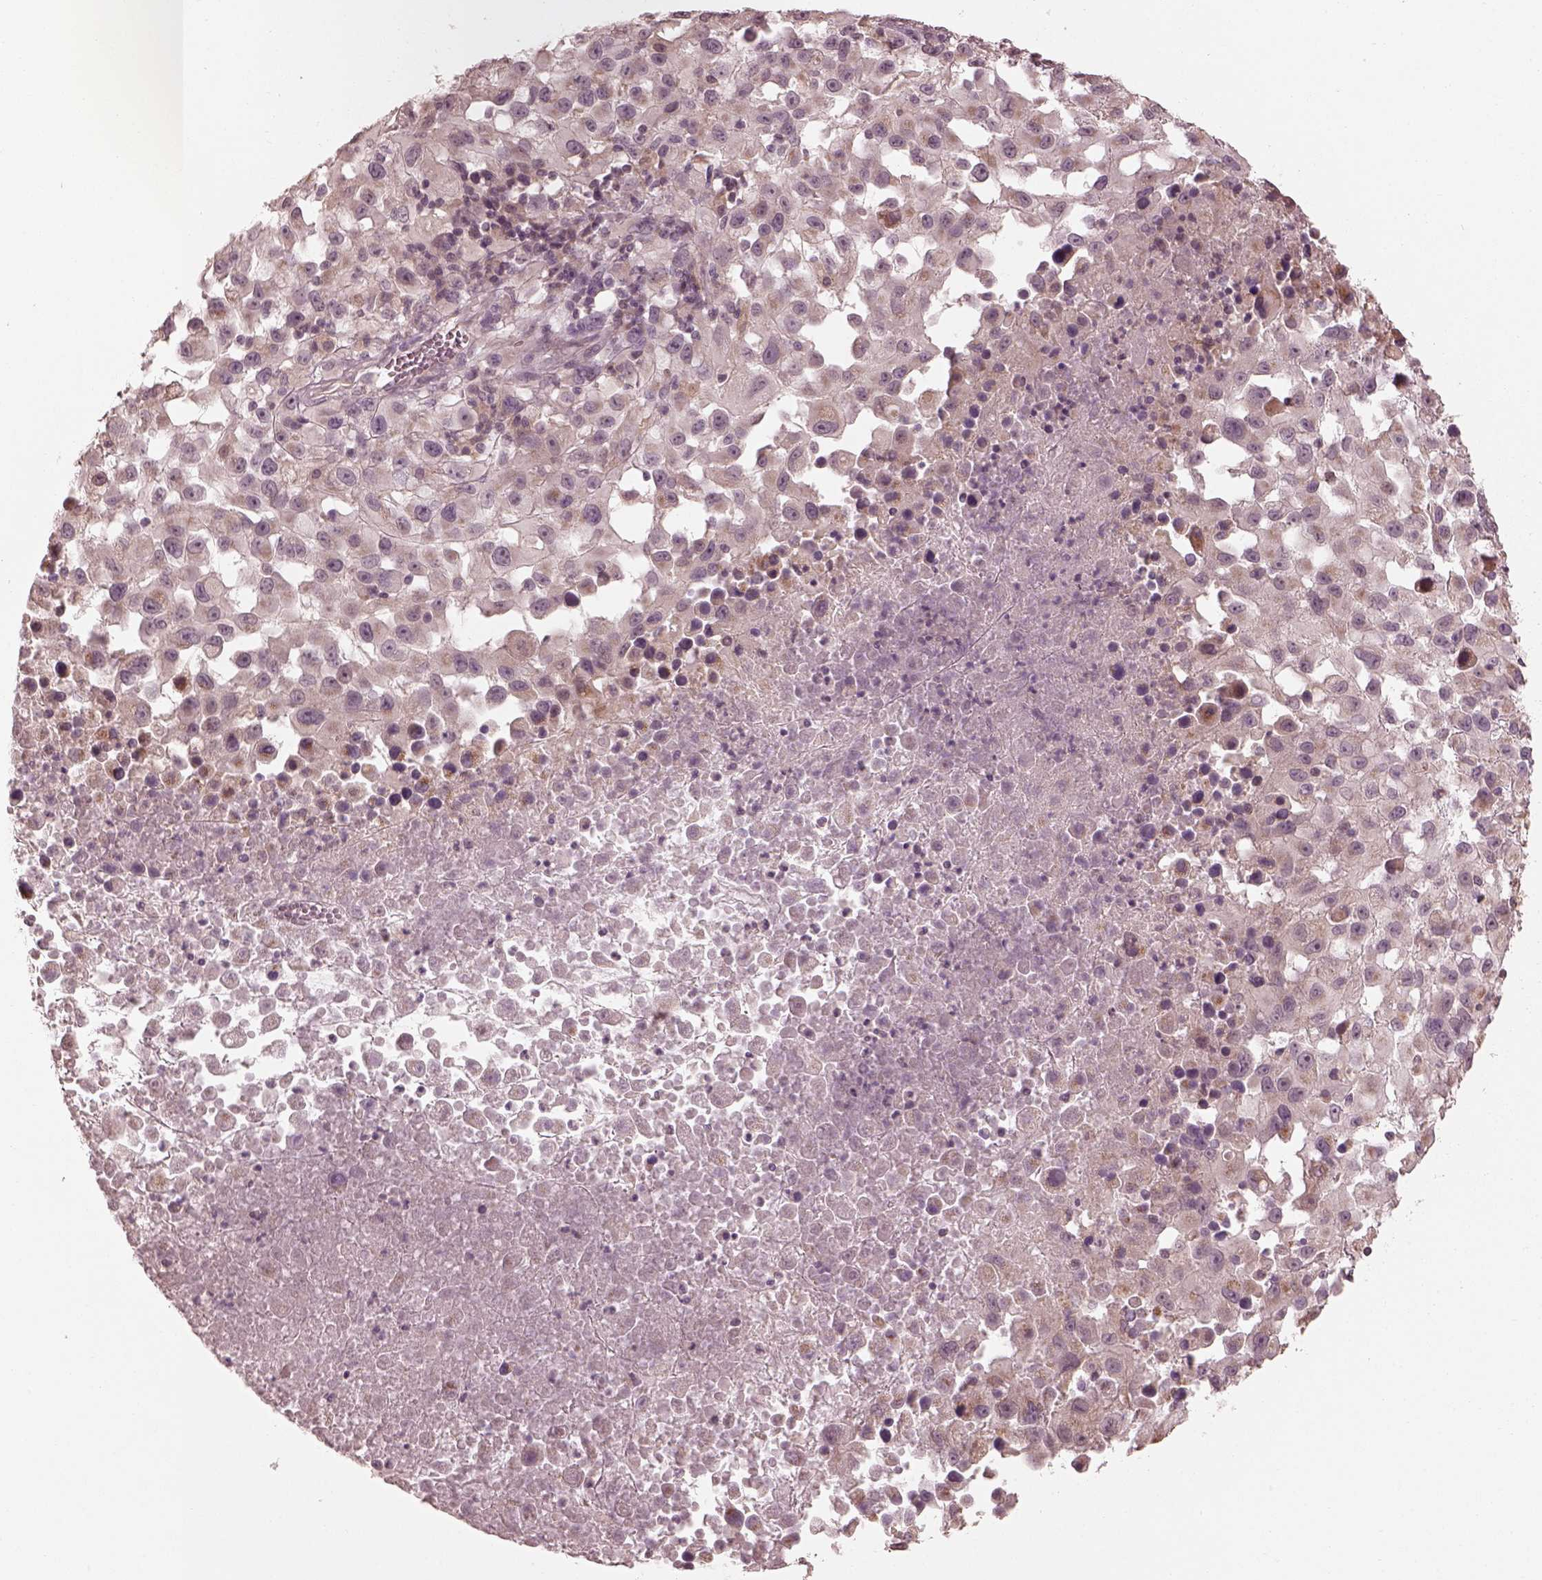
{"staining": {"intensity": "negative", "quantity": "none", "location": "none"}, "tissue": "melanoma", "cell_type": "Tumor cells", "image_type": "cancer", "snomed": [{"axis": "morphology", "description": "Malignant melanoma, Metastatic site"}, {"axis": "topography", "description": "Soft tissue"}], "caption": "This is an immunohistochemistry (IHC) histopathology image of malignant melanoma (metastatic site). There is no staining in tumor cells.", "gene": "SLC25A46", "patient": {"sex": "male", "age": 50}}